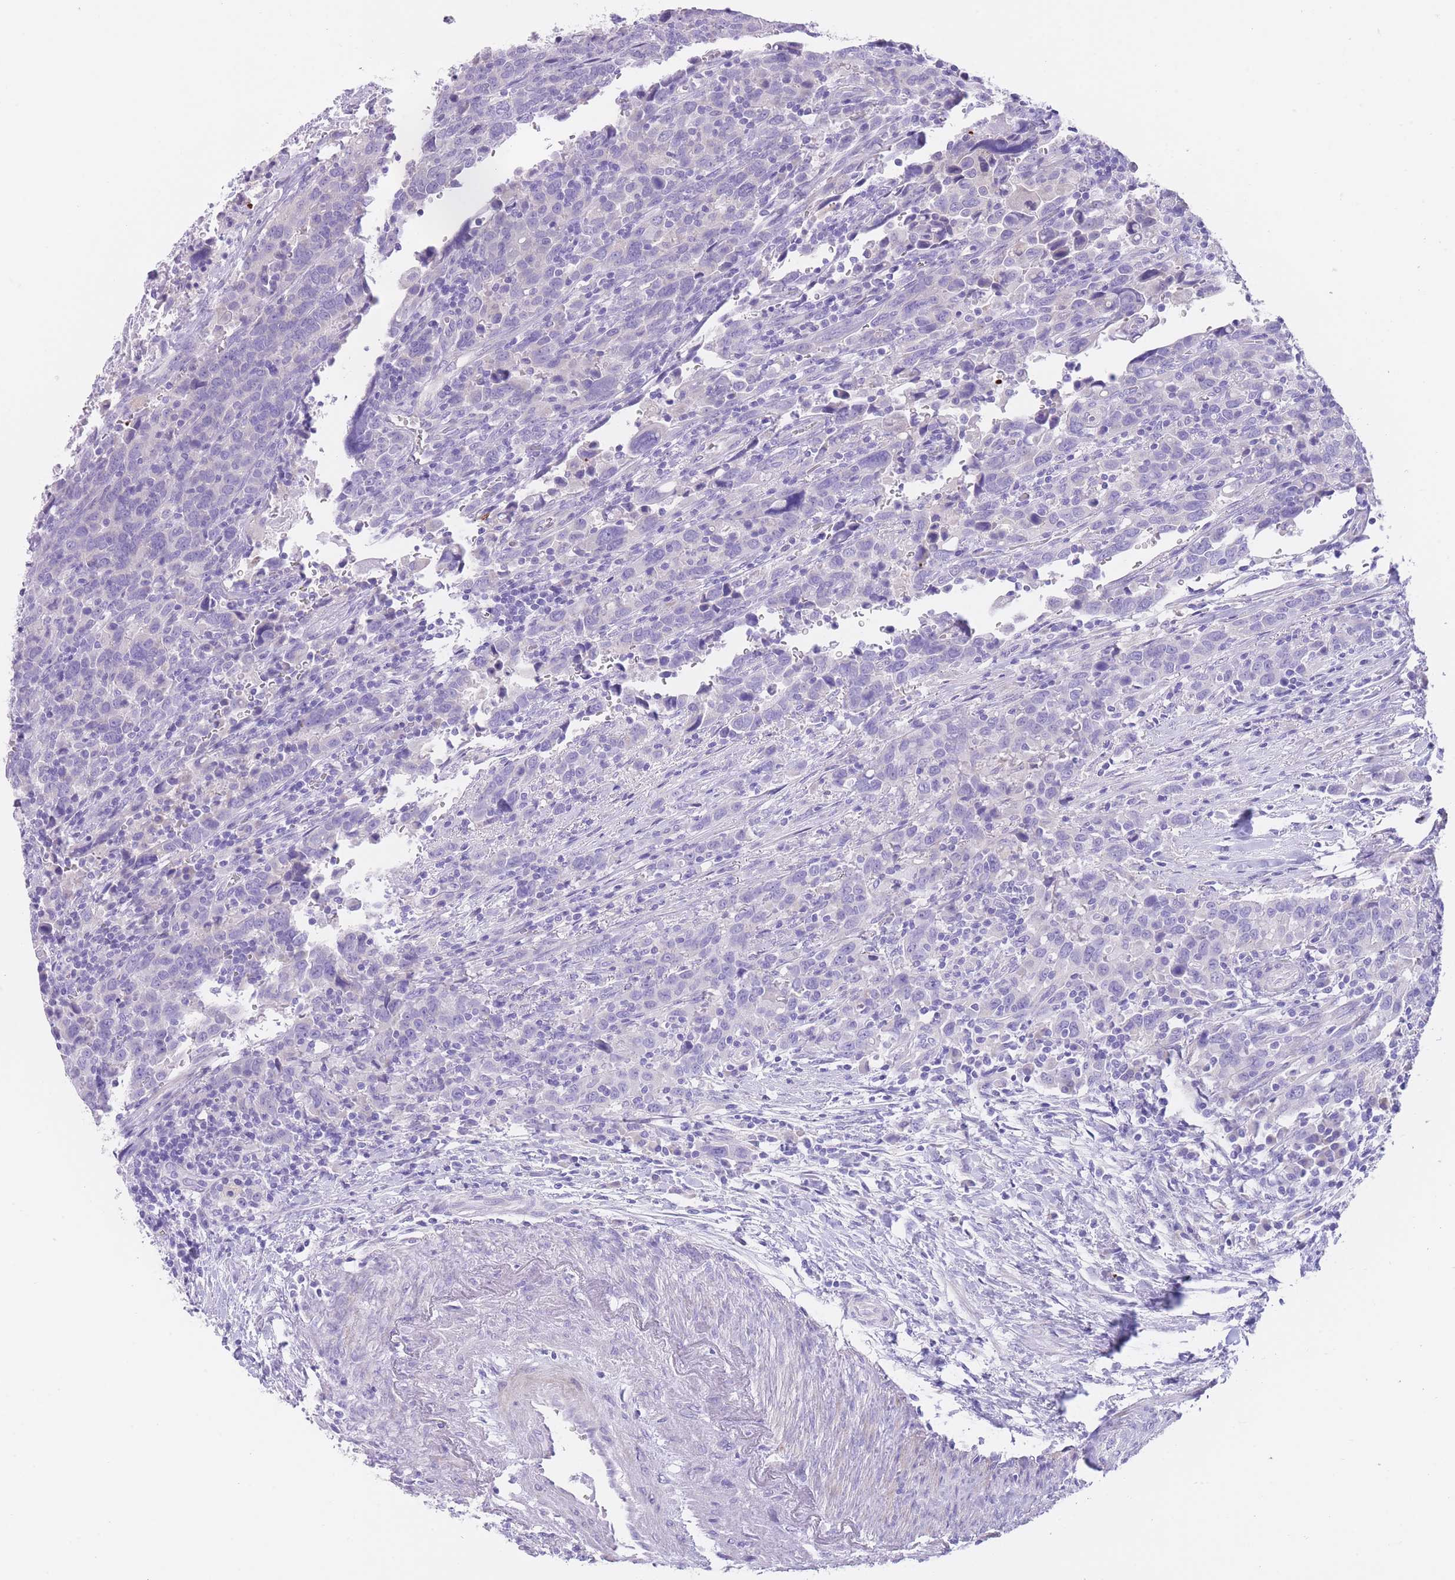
{"staining": {"intensity": "negative", "quantity": "none", "location": "none"}, "tissue": "urothelial cancer", "cell_type": "Tumor cells", "image_type": "cancer", "snomed": [{"axis": "morphology", "description": "Urothelial carcinoma, High grade"}, {"axis": "topography", "description": "Urinary bladder"}], "caption": "Histopathology image shows no significant protein staining in tumor cells of high-grade urothelial carcinoma. Brightfield microscopy of immunohistochemistry (IHC) stained with DAB (3,3'-diaminobenzidine) (brown) and hematoxylin (blue), captured at high magnification.", "gene": "QTRT1", "patient": {"sex": "male", "age": 61}}